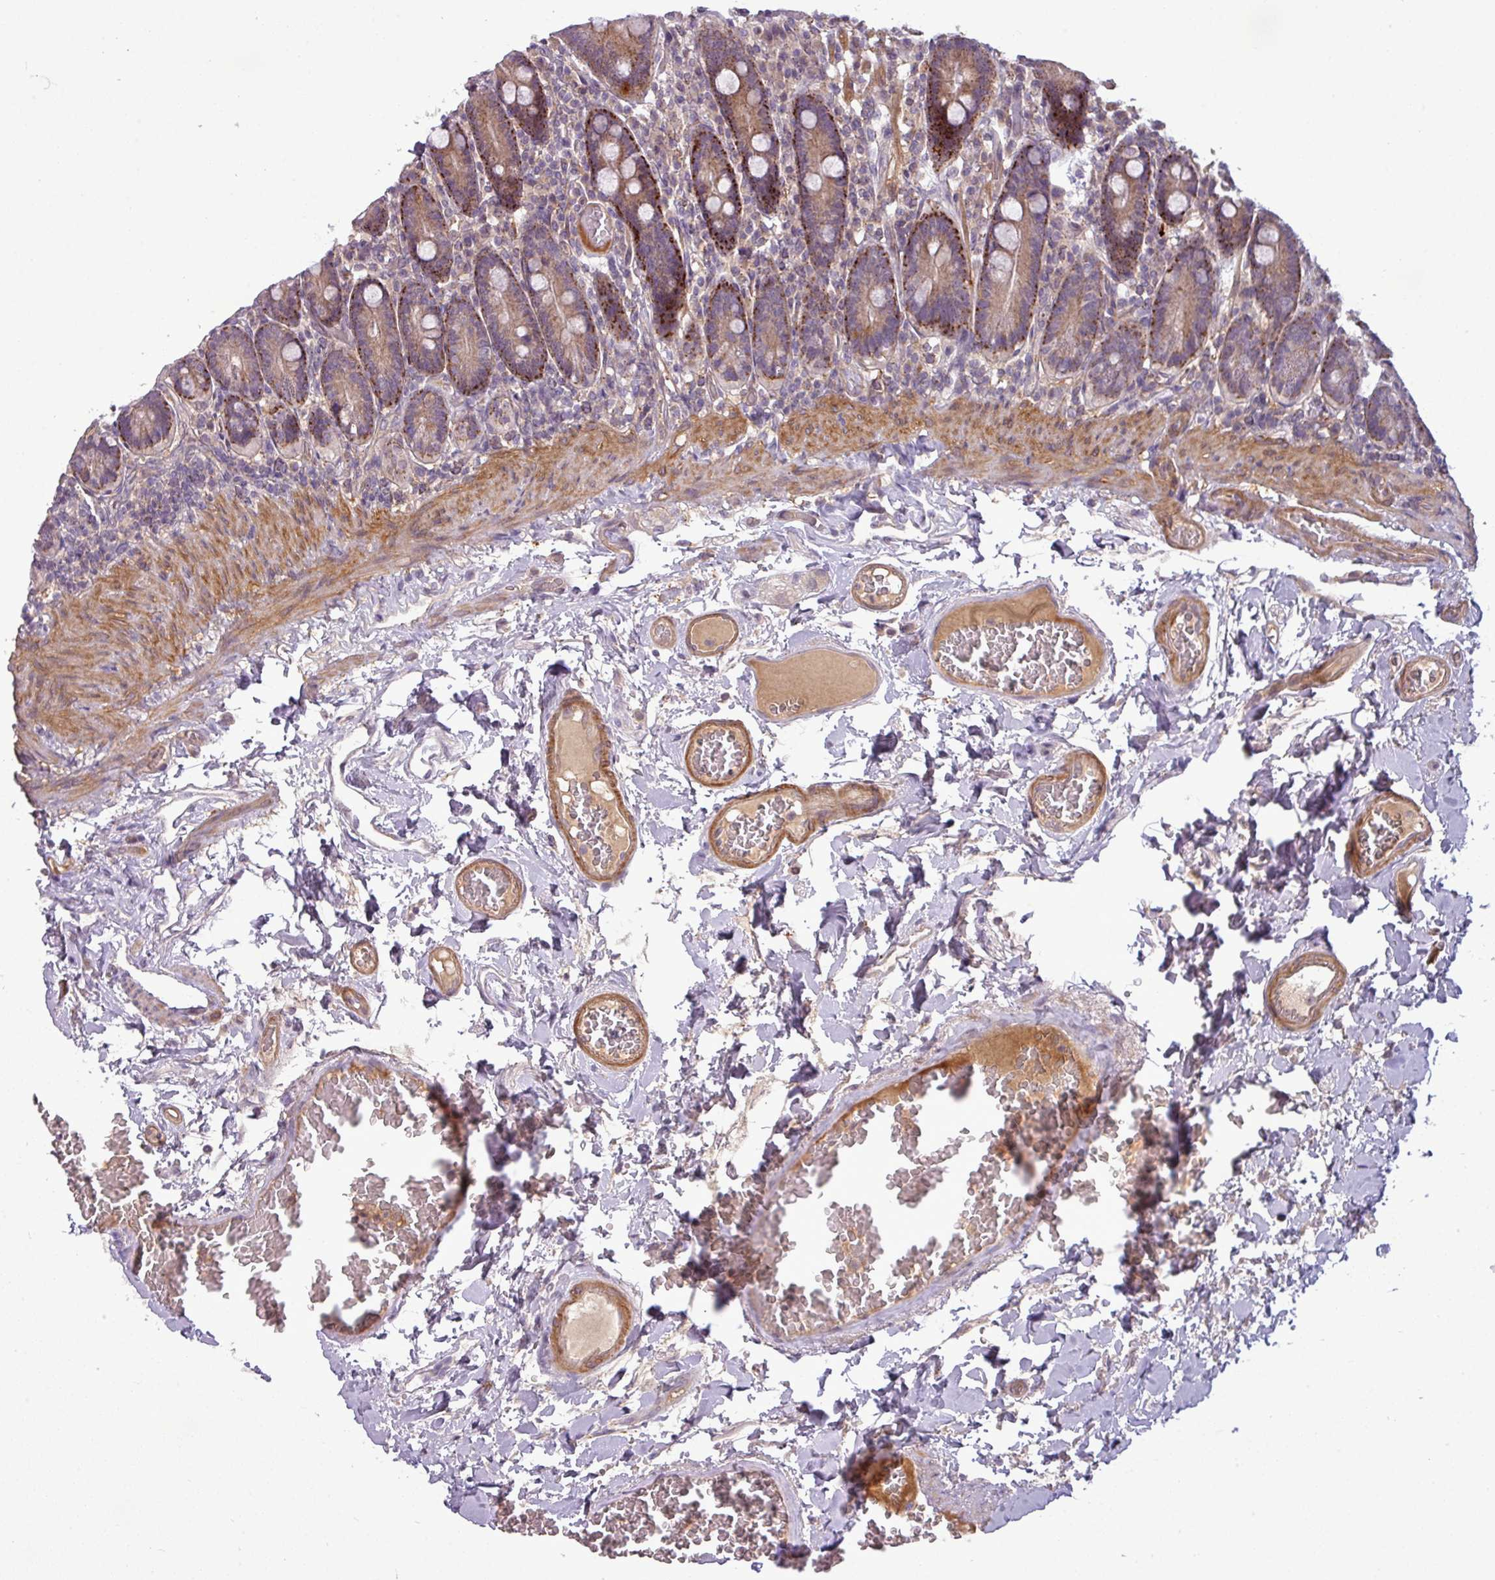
{"staining": {"intensity": "moderate", "quantity": "25%-75%", "location": "cytoplasmic/membranous"}, "tissue": "duodenum", "cell_type": "Glandular cells", "image_type": "normal", "snomed": [{"axis": "morphology", "description": "Normal tissue, NOS"}, {"axis": "topography", "description": "Duodenum"}], "caption": "Immunohistochemical staining of benign human duodenum reveals moderate cytoplasmic/membranous protein staining in about 25%-75% of glandular cells. (Stains: DAB in brown, nuclei in blue, Microscopy: brightfield microscopy at high magnification).", "gene": "ZNF35", "patient": {"sex": "female", "age": 62}}